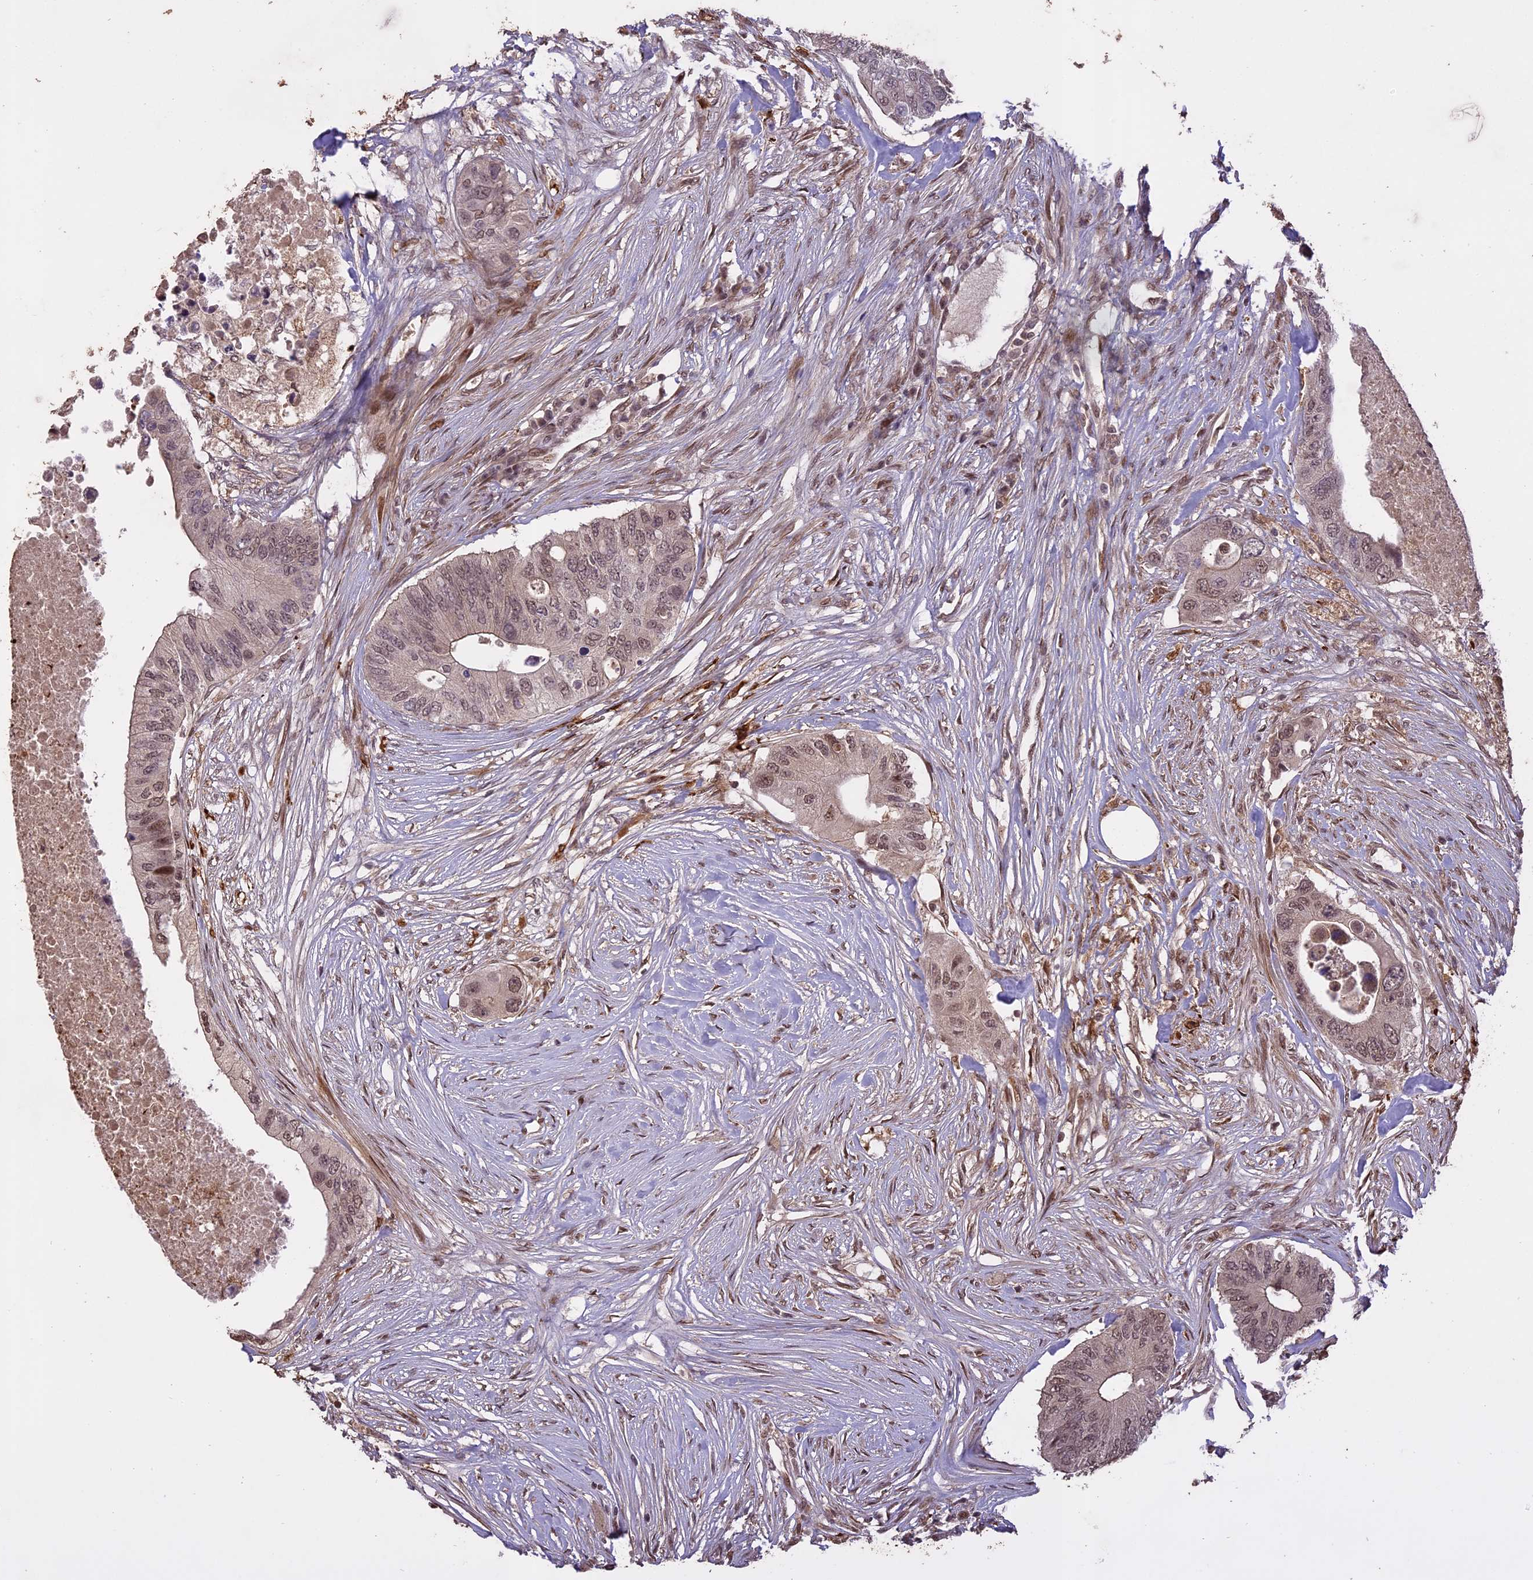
{"staining": {"intensity": "weak", "quantity": ">75%", "location": "cytoplasmic/membranous,nuclear"}, "tissue": "colorectal cancer", "cell_type": "Tumor cells", "image_type": "cancer", "snomed": [{"axis": "morphology", "description": "Adenocarcinoma, NOS"}, {"axis": "topography", "description": "Colon"}], "caption": "Immunohistochemistry (IHC) of human colorectal adenocarcinoma exhibits low levels of weak cytoplasmic/membranous and nuclear staining in approximately >75% of tumor cells. Immunohistochemistry stains the protein of interest in brown and the nuclei are stained blue.", "gene": "PRELID2", "patient": {"sex": "male", "age": 71}}